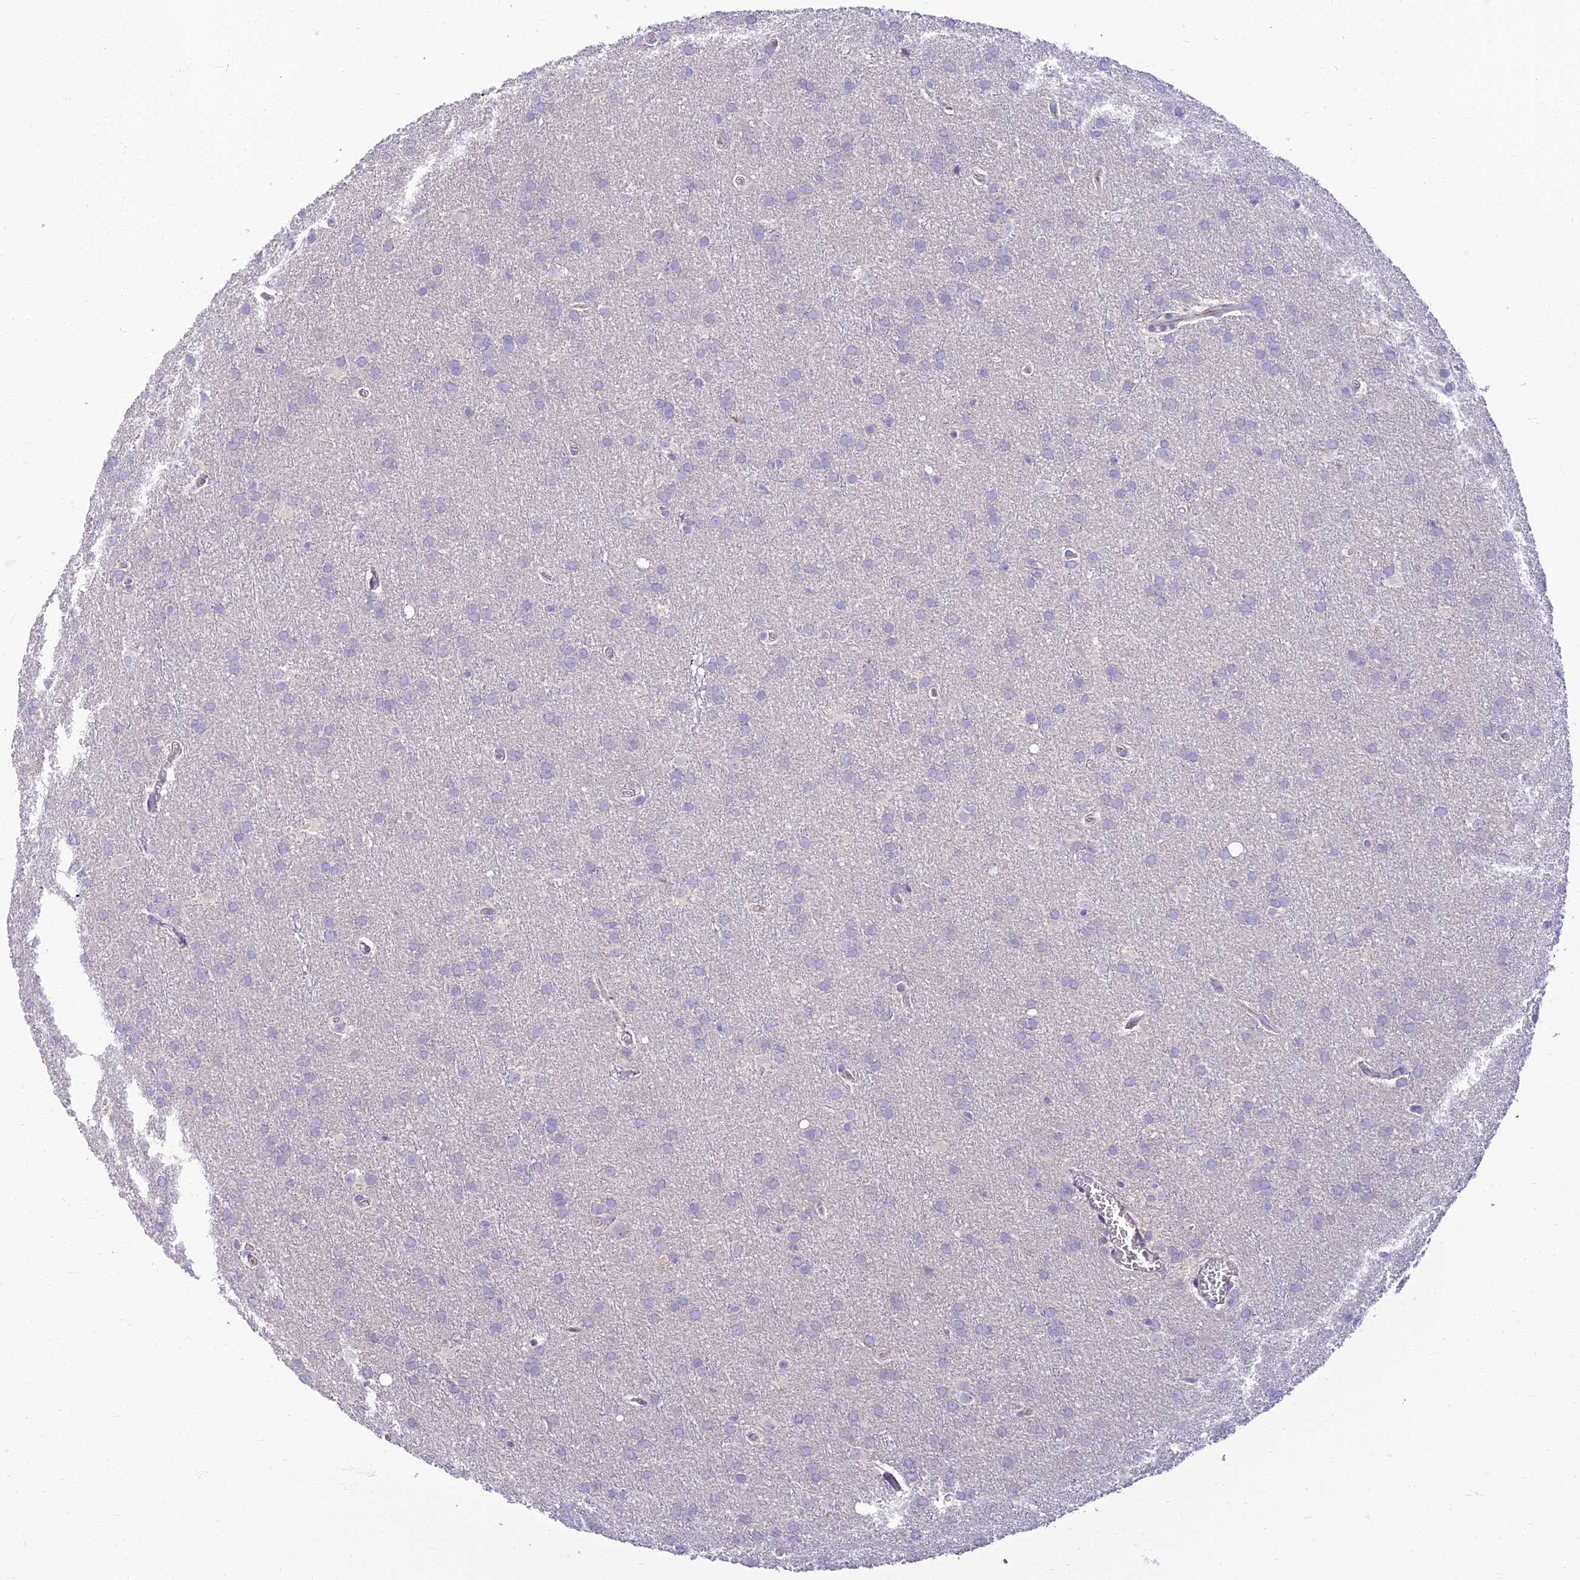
{"staining": {"intensity": "negative", "quantity": "none", "location": "none"}, "tissue": "glioma", "cell_type": "Tumor cells", "image_type": "cancer", "snomed": [{"axis": "morphology", "description": "Glioma, malignant, Low grade"}, {"axis": "topography", "description": "Brain"}], "caption": "Glioma was stained to show a protein in brown. There is no significant staining in tumor cells.", "gene": "CLIP4", "patient": {"sex": "female", "age": 32}}